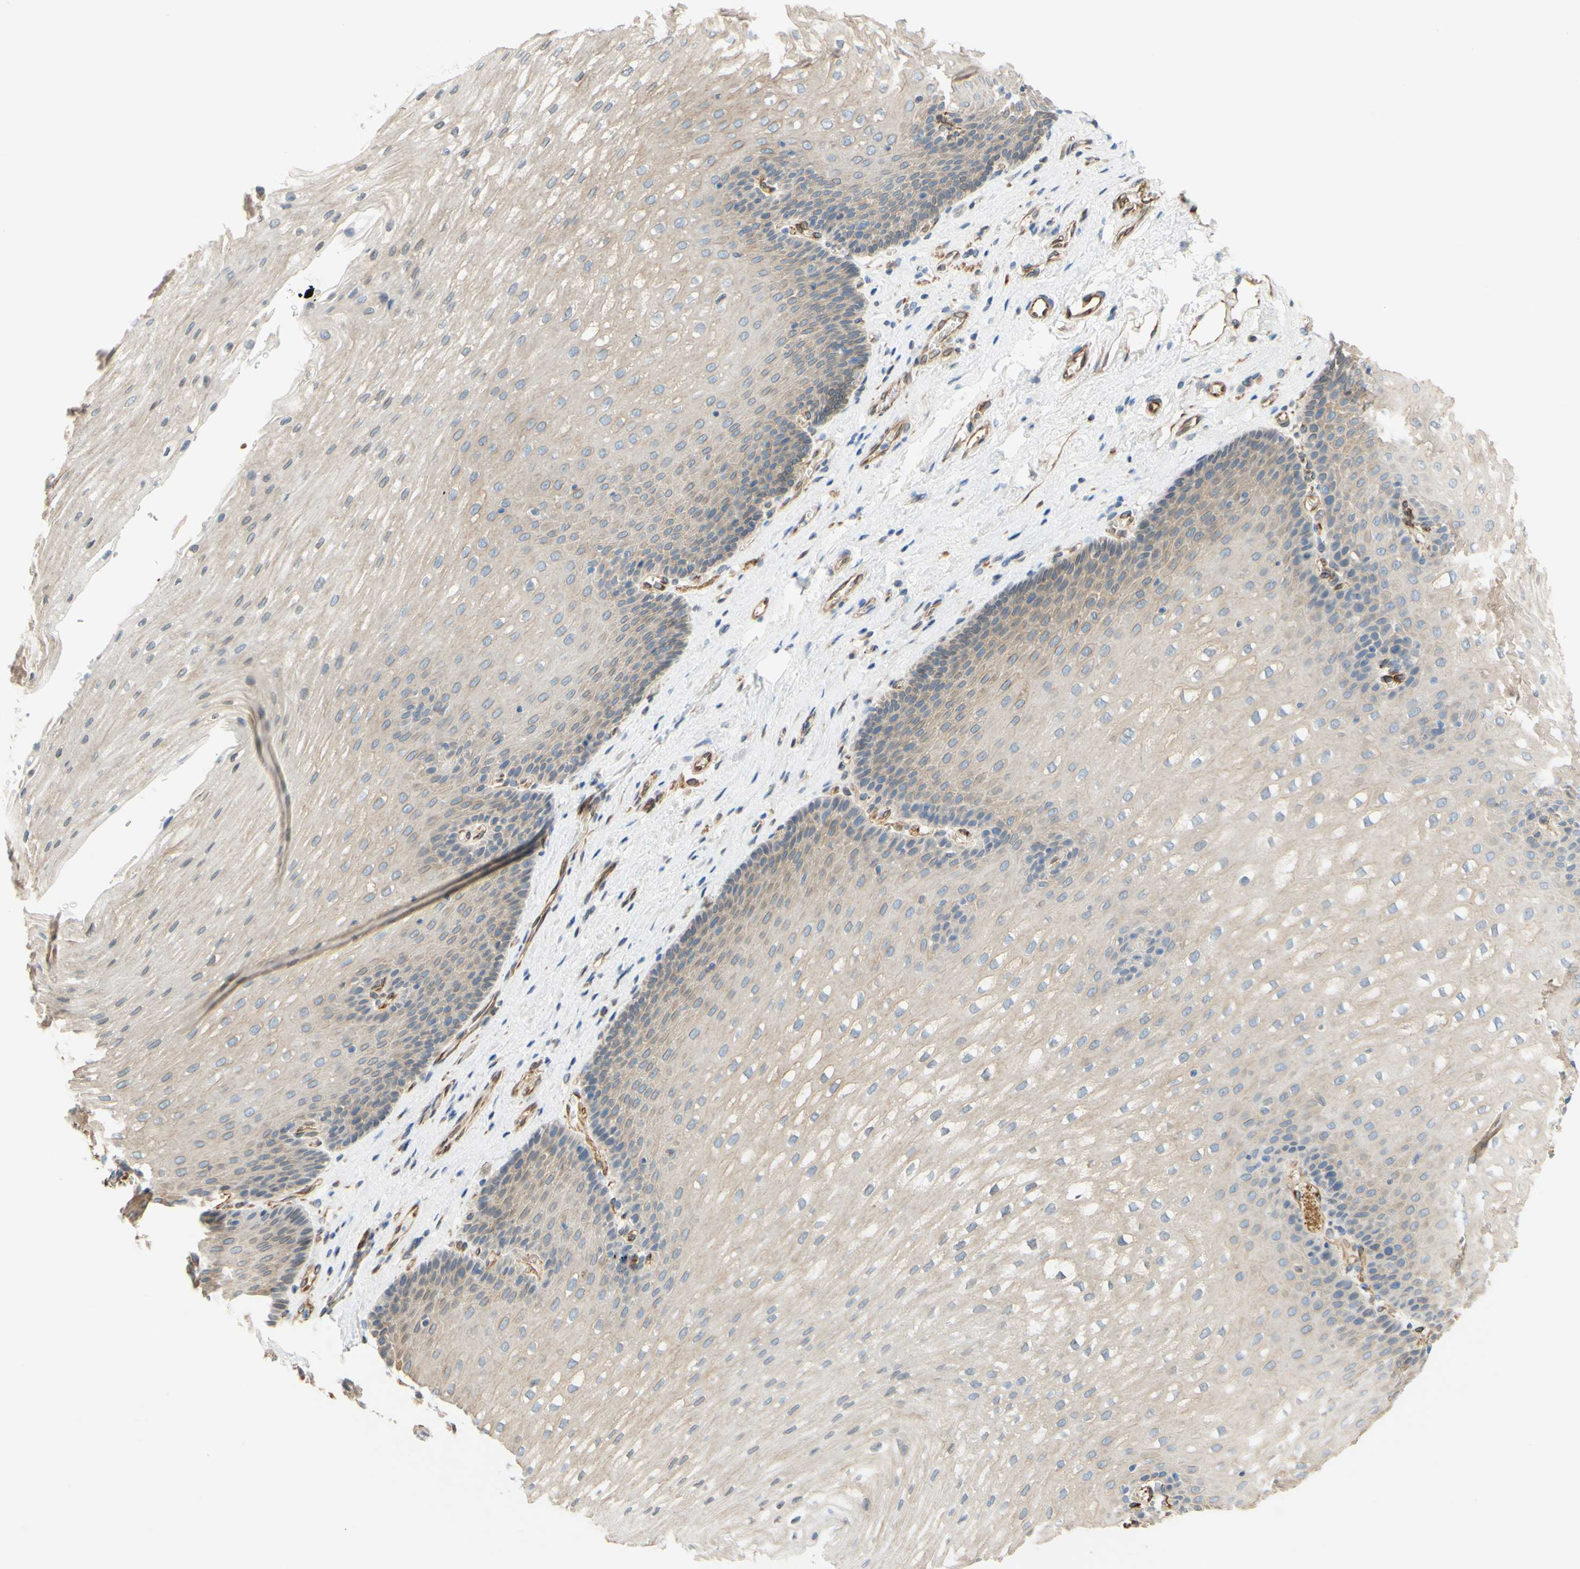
{"staining": {"intensity": "weak", "quantity": ">75%", "location": "cytoplasmic/membranous"}, "tissue": "esophagus", "cell_type": "Squamous epithelial cells", "image_type": "normal", "snomed": [{"axis": "morphology", "description": "Normal tissue, NOS"}, {"axis": "topography", "description": "Esophagus"}], "caption": "Weak cytoplasmic/membranous positivity for a protein is identified in about >75% of squamous epithelial cells of normal esophagus using immunohistochemistry (IHC).", "gene": "ENDOD1", "patient": {"sex": "male", "age": 48}}